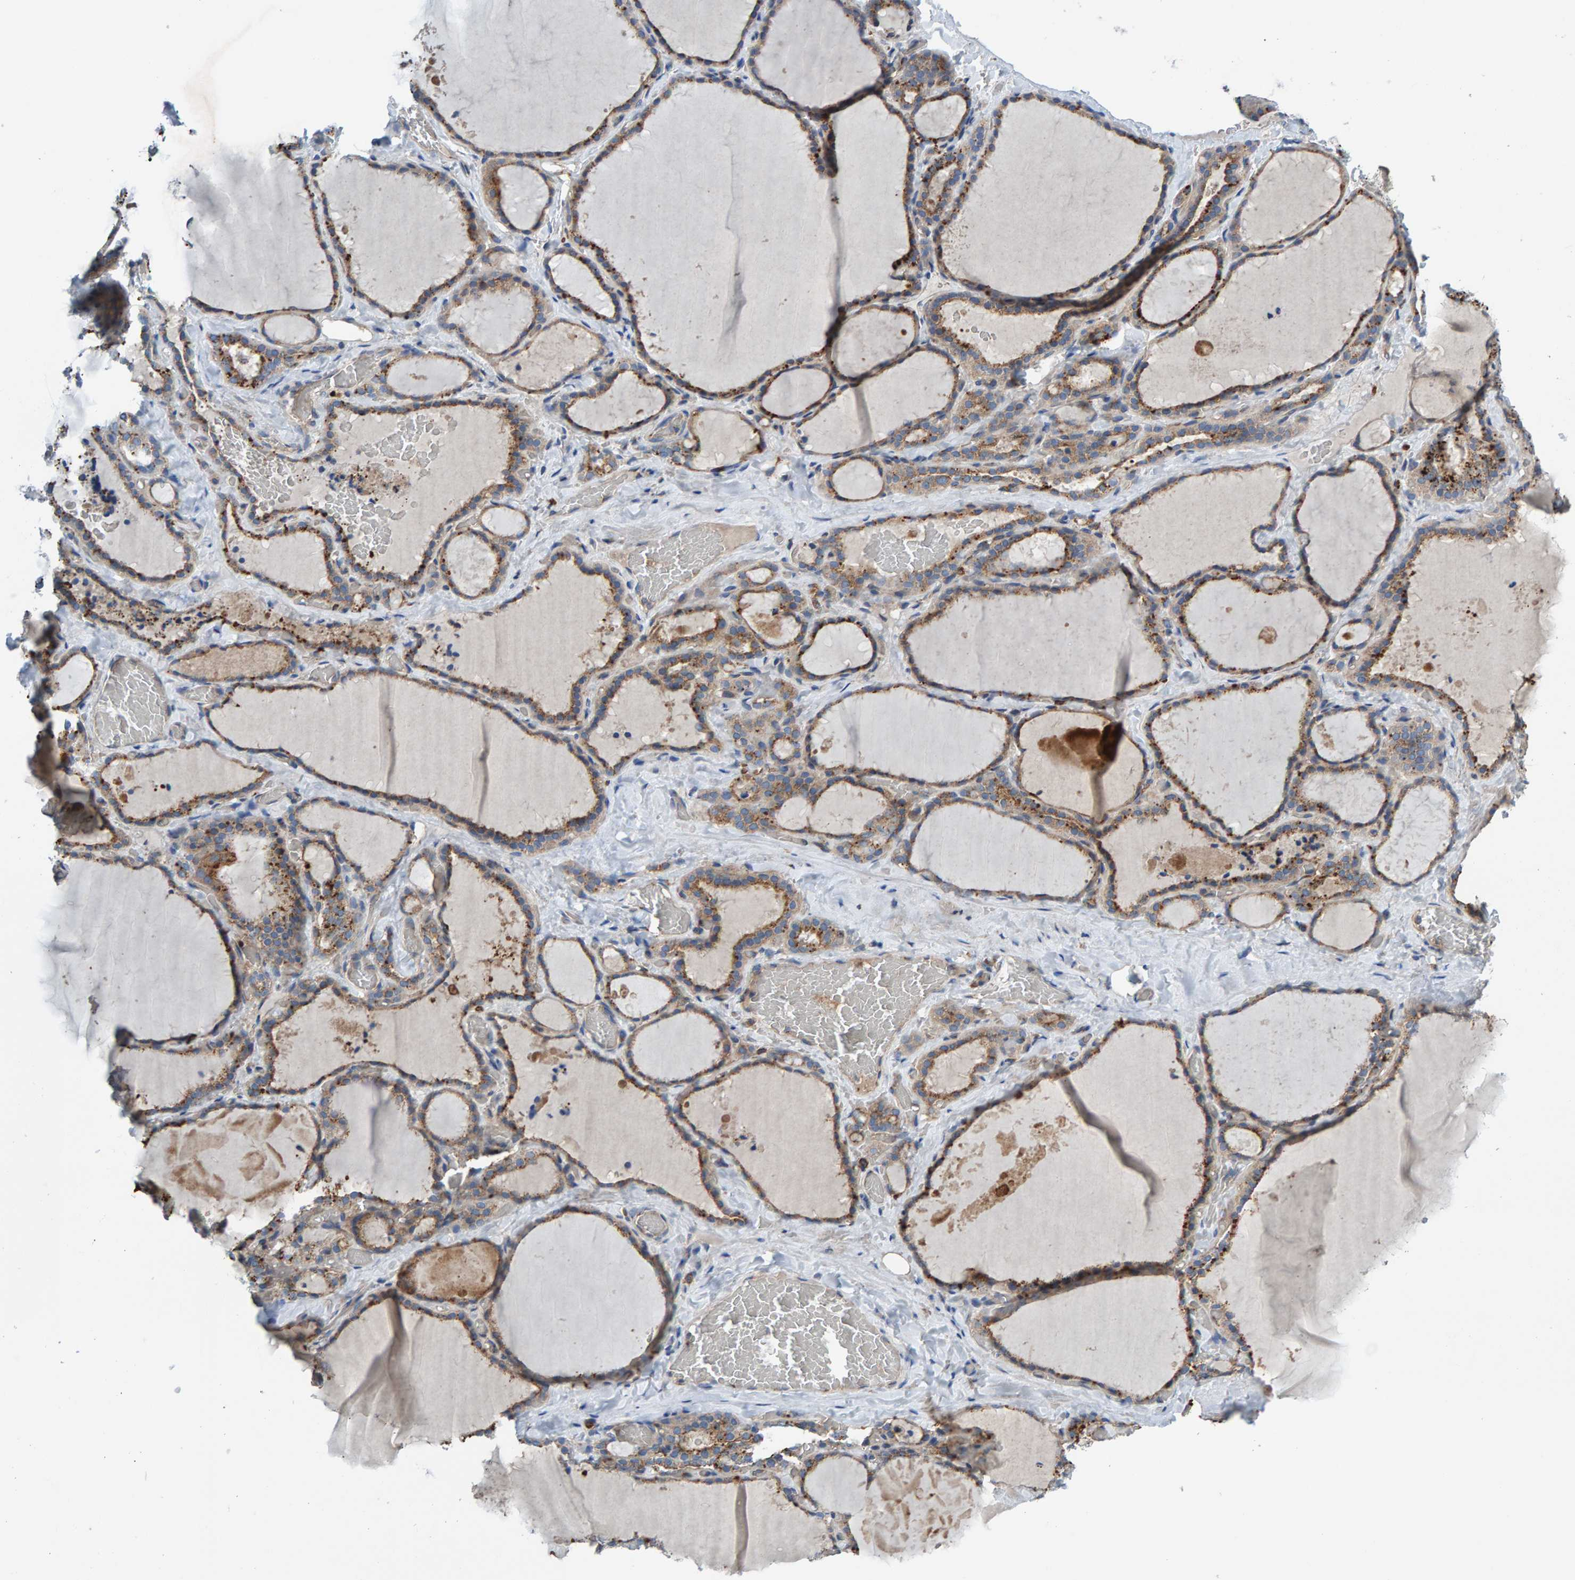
{"staining": {"intensity": "moderate", "quantity": ">75%", "location": "cytoplasmic/membranous"}, "tissue": "thyroid gland", "cell_type": "Glandular cells", "image_type": "normal", "snomed": [{"axis": "morphology", "description": "Normal tissue, NOS"}, {"axis": "topography", "description": "Thyroid gland"}], "caption": "This image reveals IHC staining of benign thyroid gland, with medium moderate cytoplasmic/membranous positivity in about >75% of glandular cells.", "gene": "MKLN1", "patient": {"sex": "female", "age": 22}}